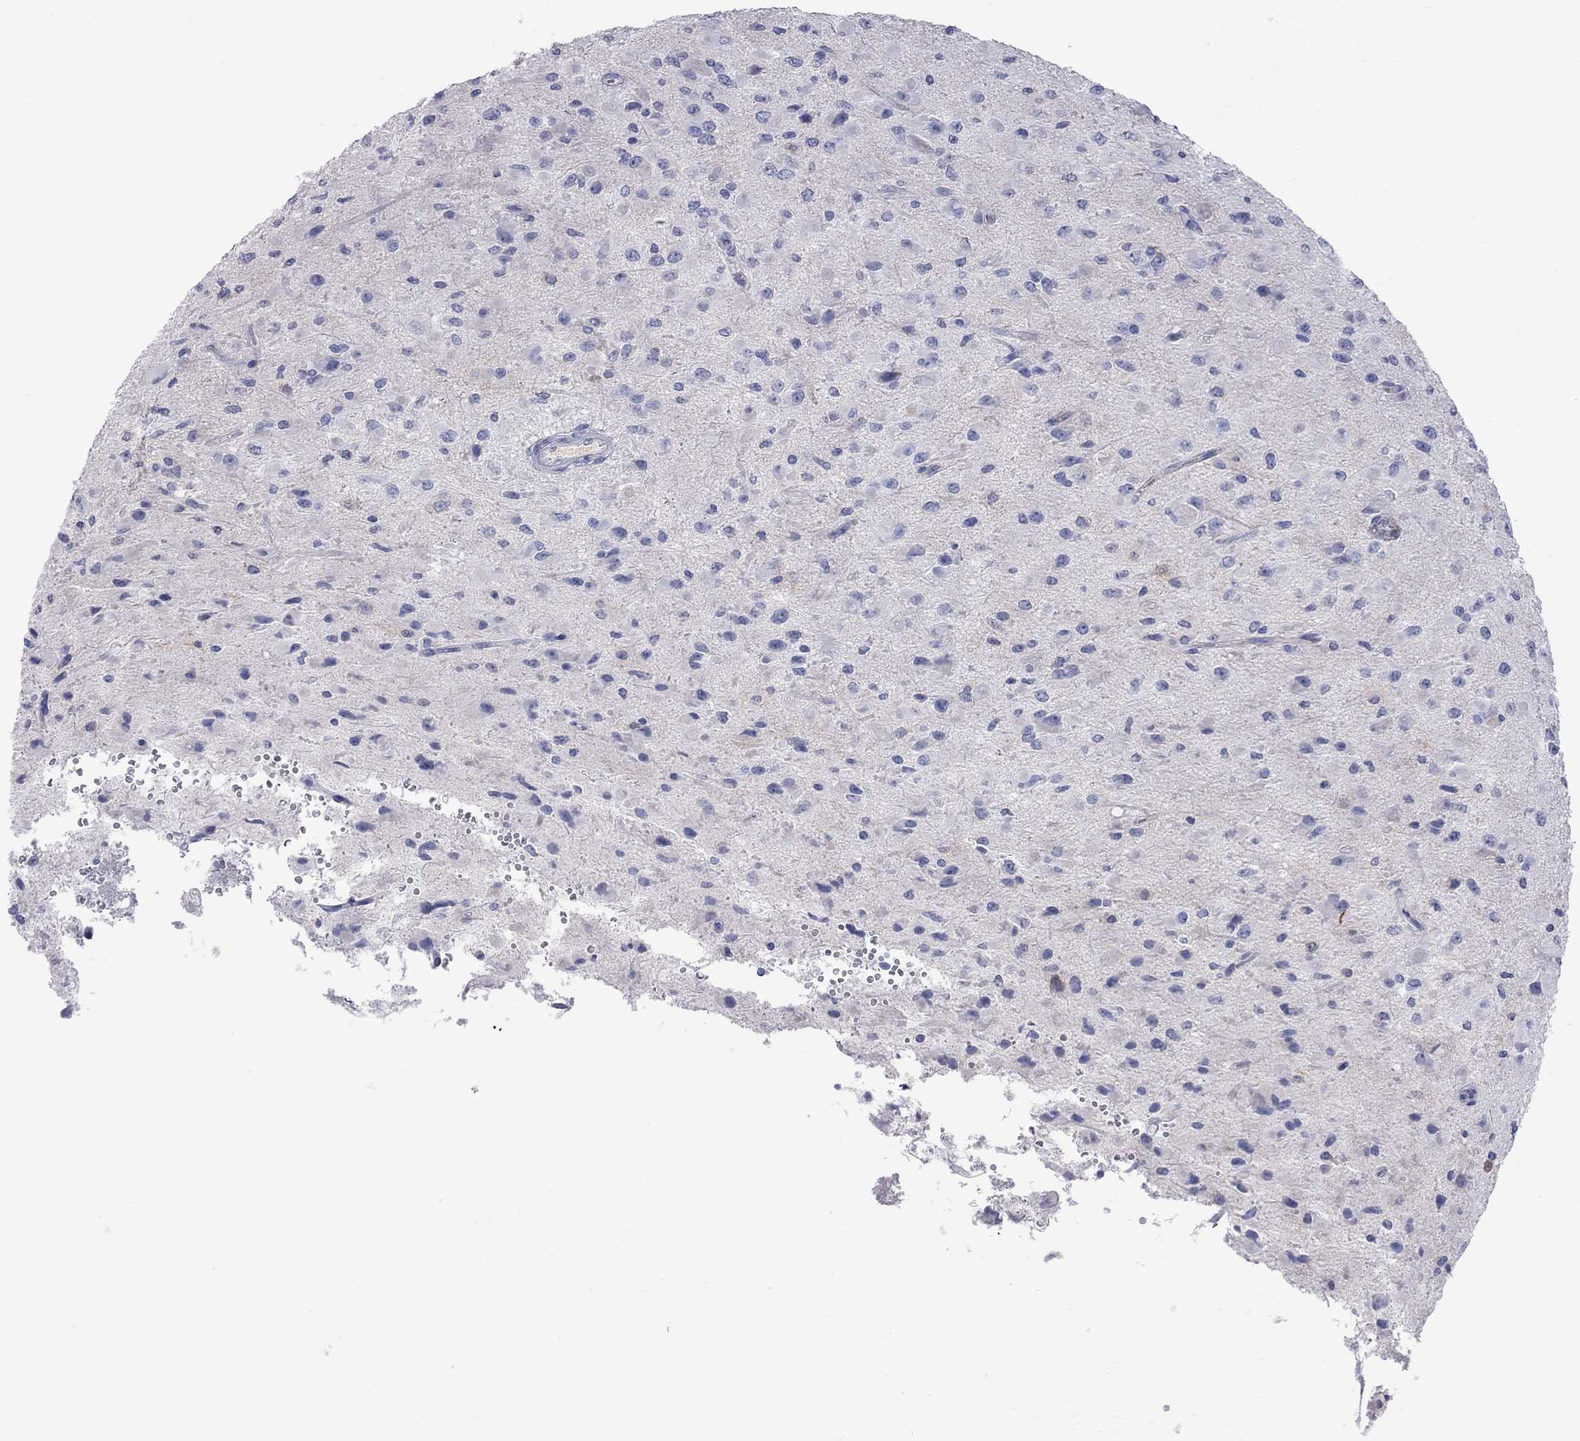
{"staining": {"intensity": "negative", "quantity": "none", "location": "none"}, "tissue": "glioma", "cell_type": "Tumor cells", "image_type": "cancer", "snomed": [{"axis": "morphology", "description": "Glioma, malignant, High grade"}, {"axis": "topography", "description": "Cerebral cortex"}], "caption": "Protein analysis of high-grade glioma (malignant) demonstrates no significant positivity in tumor cells.", "gene": "KCND2", "patient": {"sex": "male", "age": 35}}